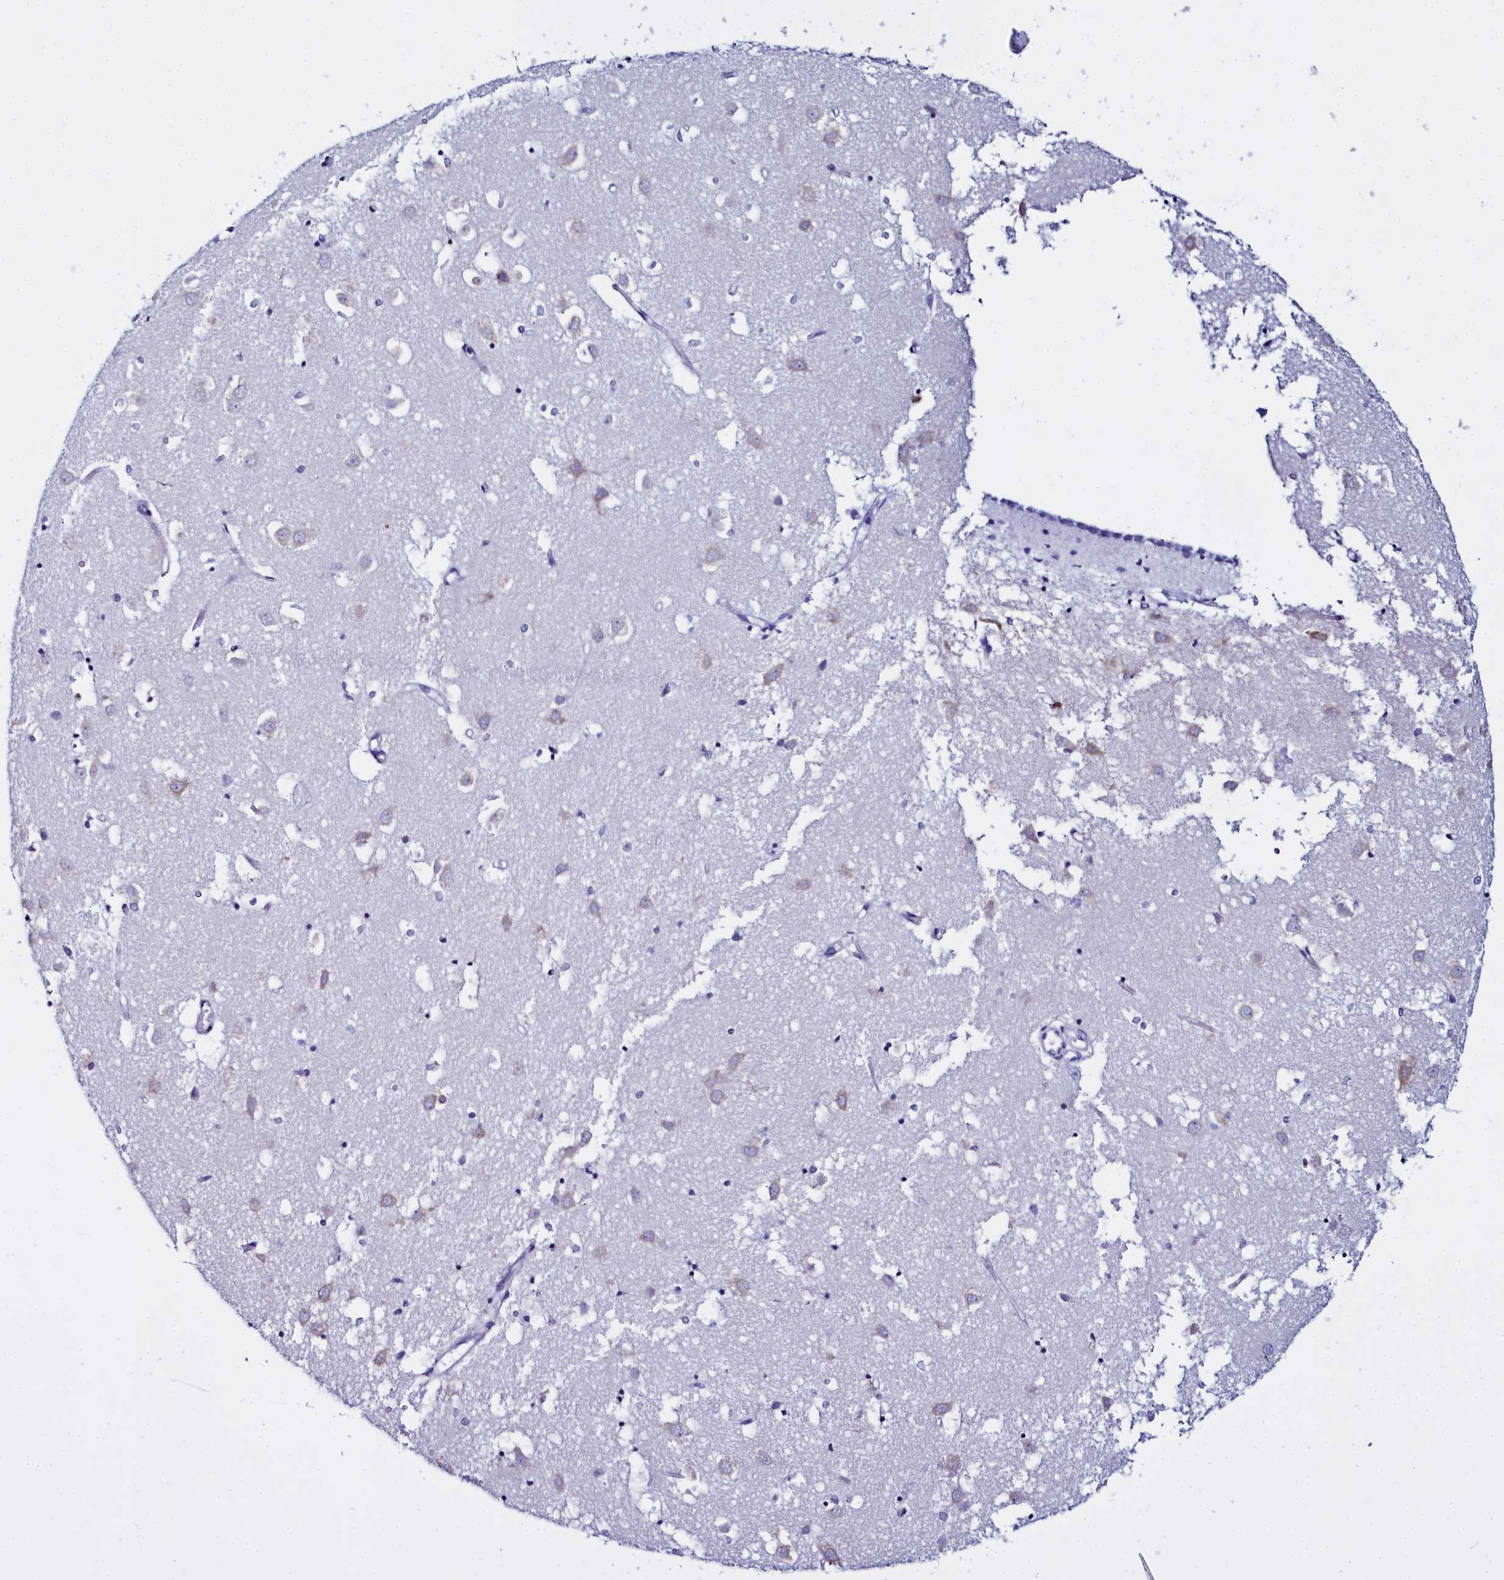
{"staining": {"intensity": "negative", "quantity": "none", "location": "none"}, "tissue": "caudate", "cell_type": "Glial cells", "image_type": "normal", "snomed": [{"axis": "morphology", "description": "Normal tissue, NOS"}, {"axis": "topography", "description": "Lateral ventricle wall"}], "caption": "The photomicrograph demonstrates no staining of glial cells in normal caudate. (IHC, brightfield microscopy, high magnification).", "gene": "TXNDC5", "patient": {"sex": "male", "age": 70}}